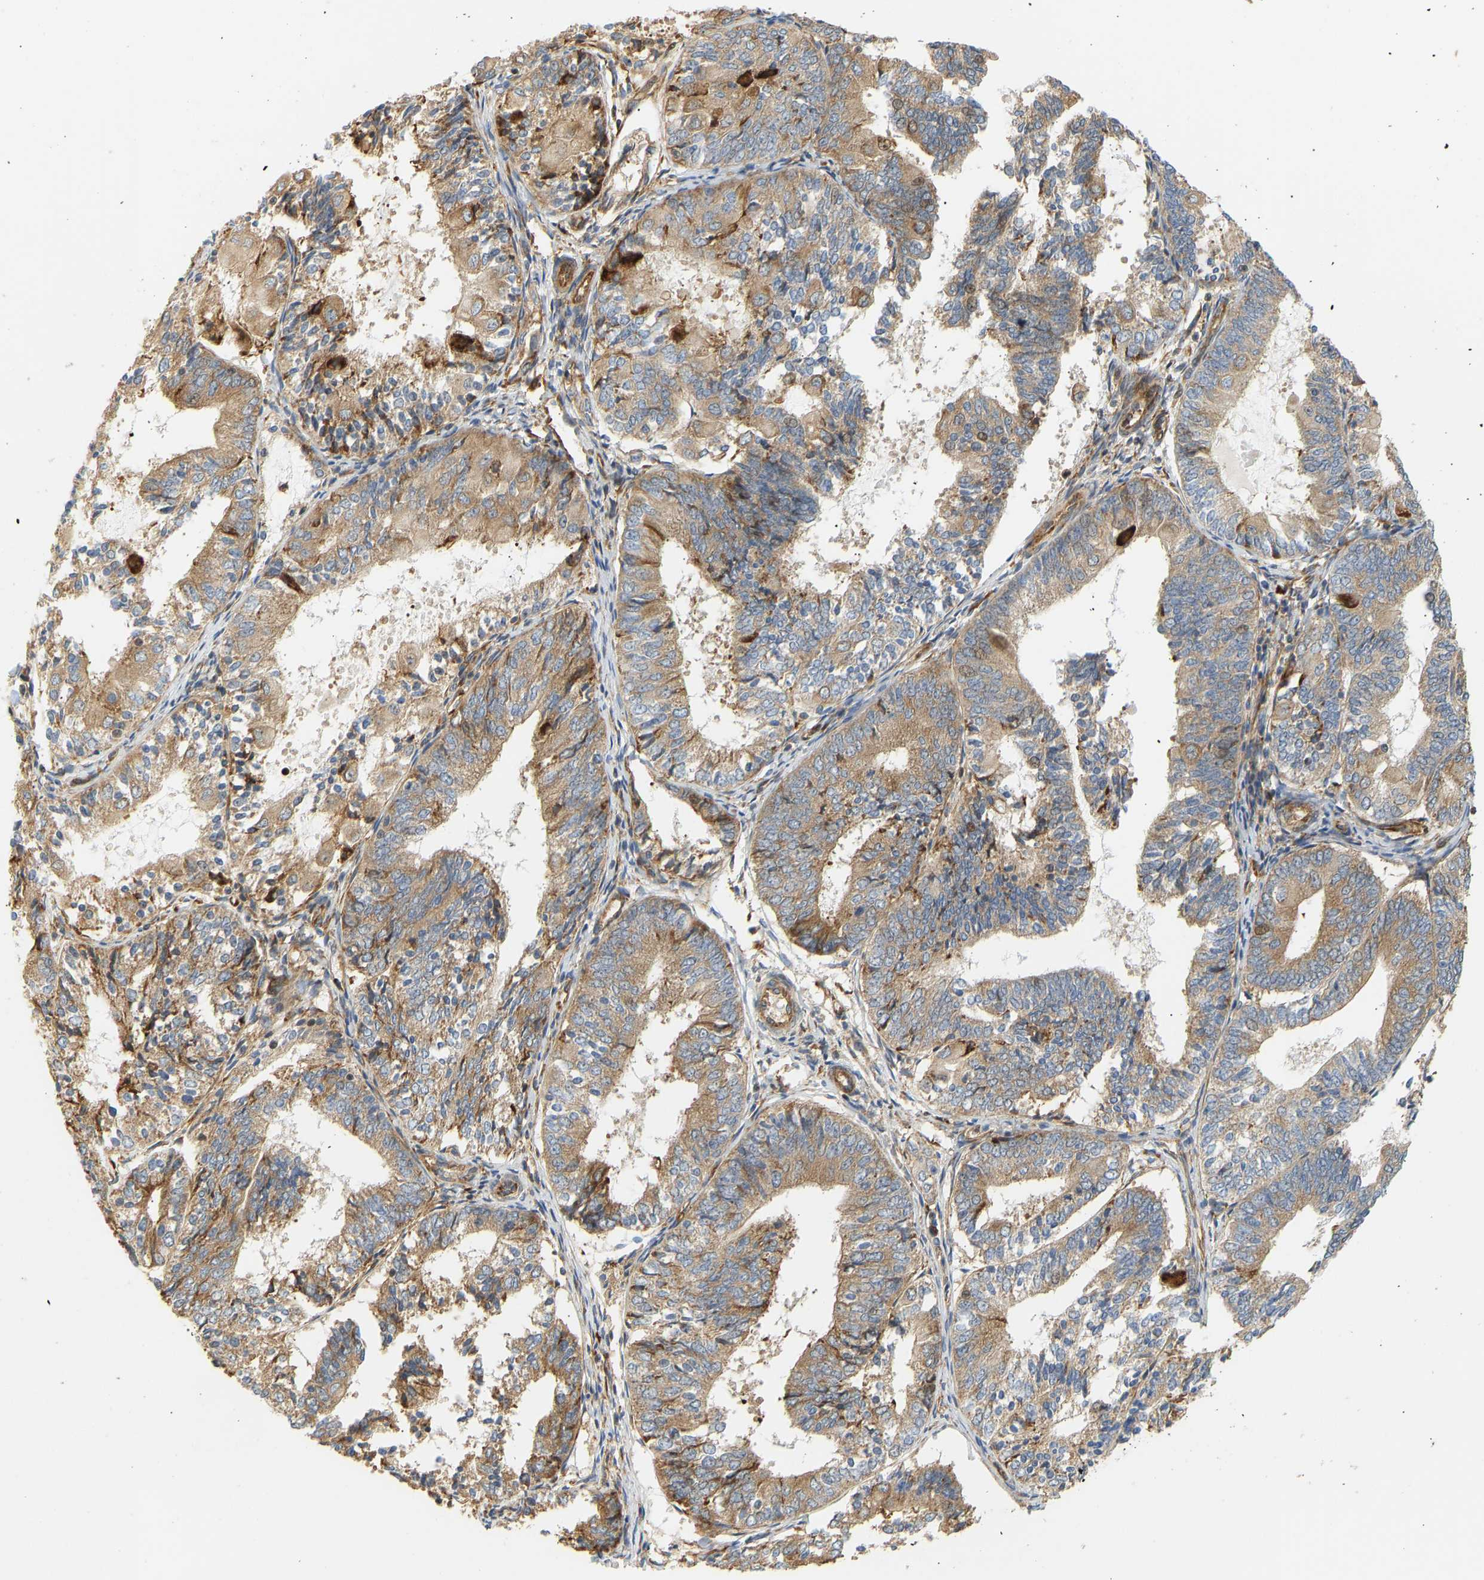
{"staining": {"intensity": "moderate", "quantity": ">75%", "location": "cytoplasmic/membranous"}, "tissue": "endometrial cancer", "cell_type": "Tumor cells", "image_type": "cancer", "snomed": [{"axis": "morphology", "description": "Adenocarcinoma, NOS"}, {"axis": "topography", "description": "Endometrium"}], "caption": "The immunohistochemical stain highlights moderate cytoplasmic/membranous positivity in tumor cells of endometrial cancer (adenocarcinoma) tissue. The protein is shown in brown color, while the nuclei are stained blue.", "gene": "RPS14", "patient": {"sex": "female", "age": 81}}